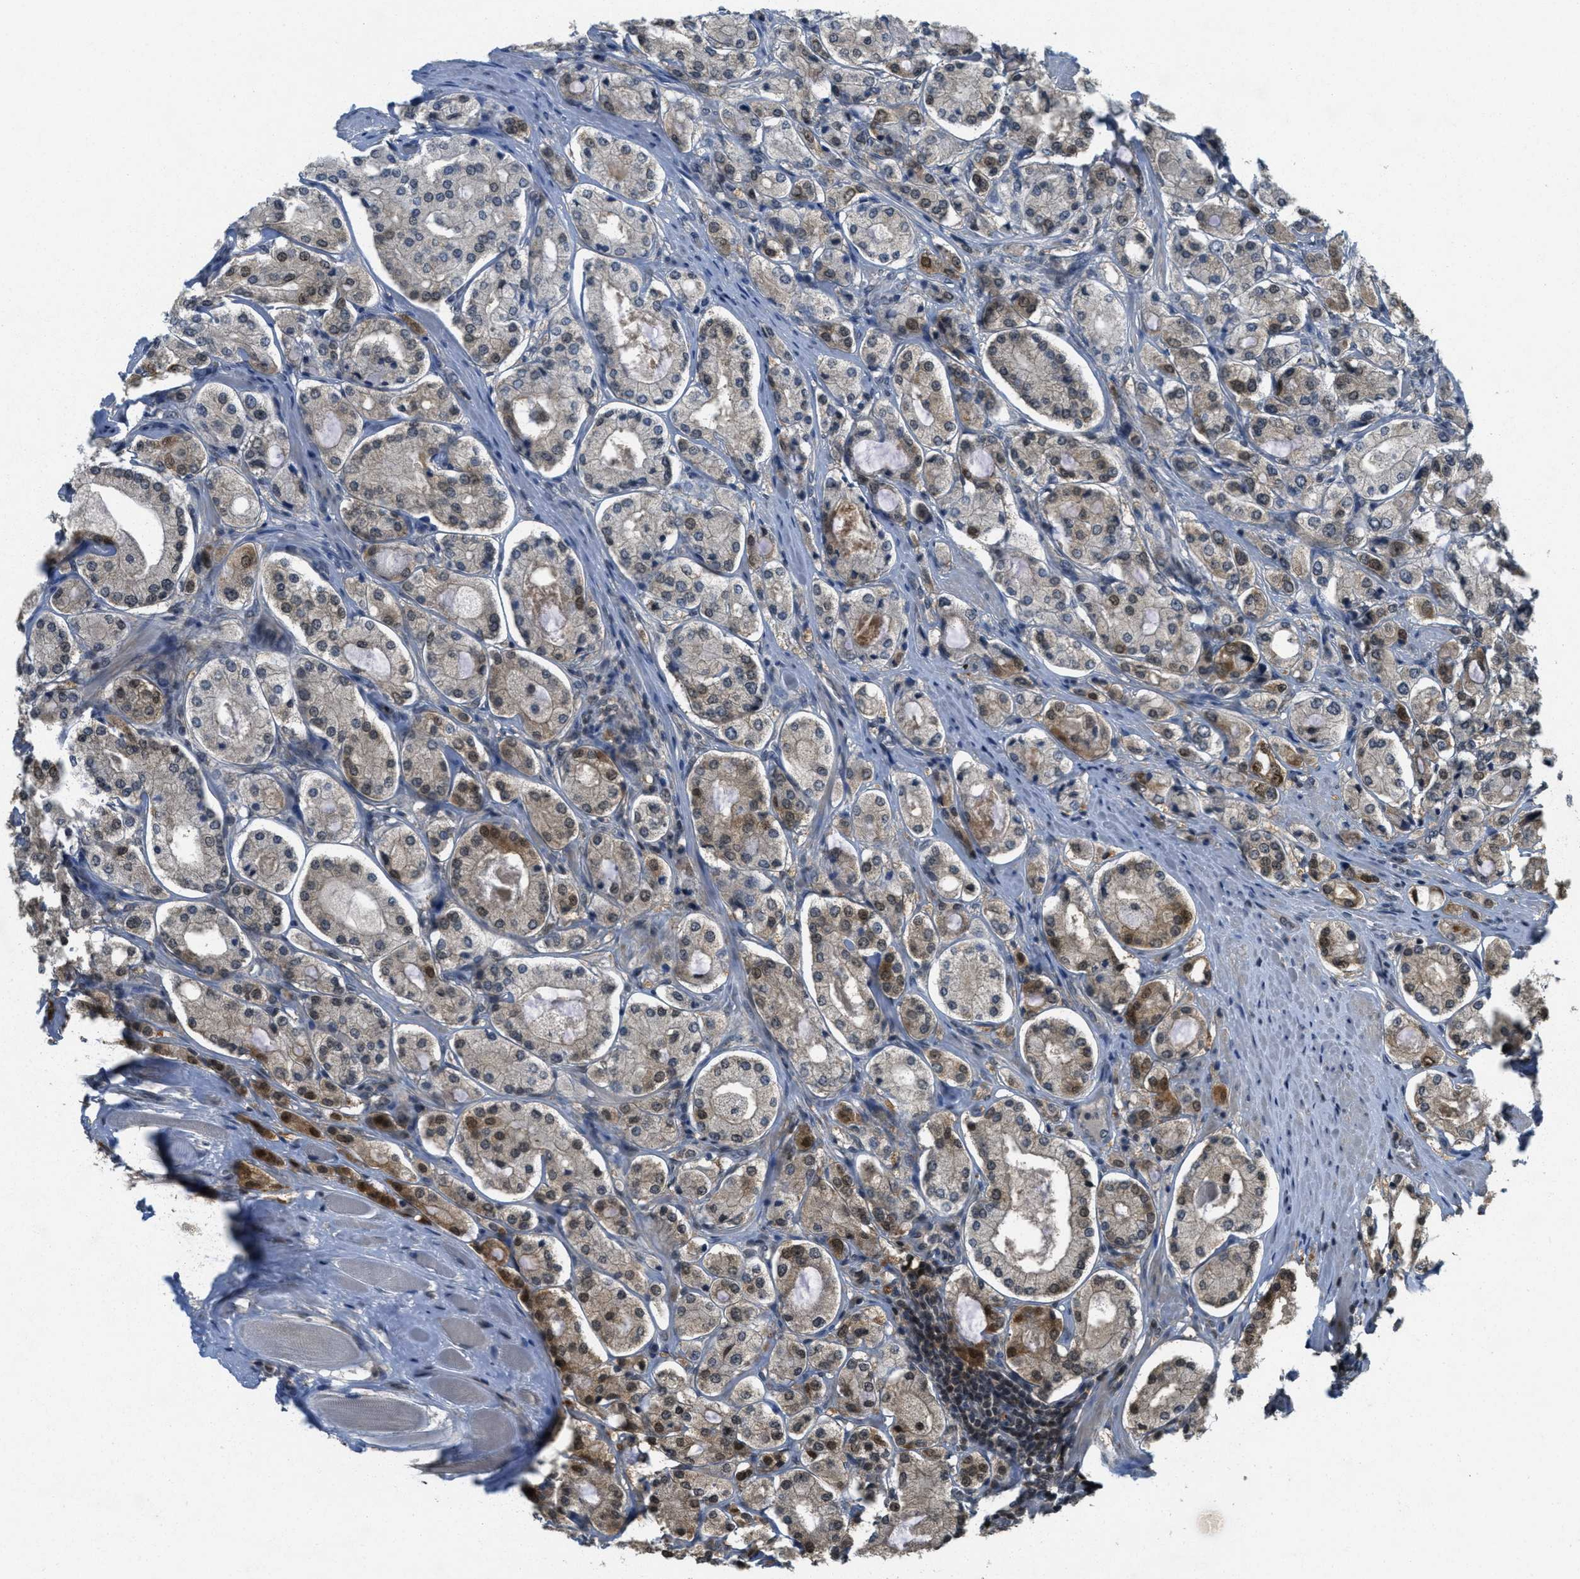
{"staining": {"intensity": "strong", "quantity": "25%-75%", "location": "cytoplasmic/membranous,nuclear"}, "tissue": "prostate cancer", "cell_type": "Tumor cells", "image_type": "cancer", "snomed": [{"axis": "morphology", "description": "Adenocarcinoma, High grade"}, {"axis": "topography", "description": "Prostate"}], "caption": "A micrograph of prostate cancer stained for a protein shows strong cytoplasmic/membranous and nuclear brown staining in tumor cells.", "gene": "DNAJB1", "patient": {"sex": "male", "age": 65}}